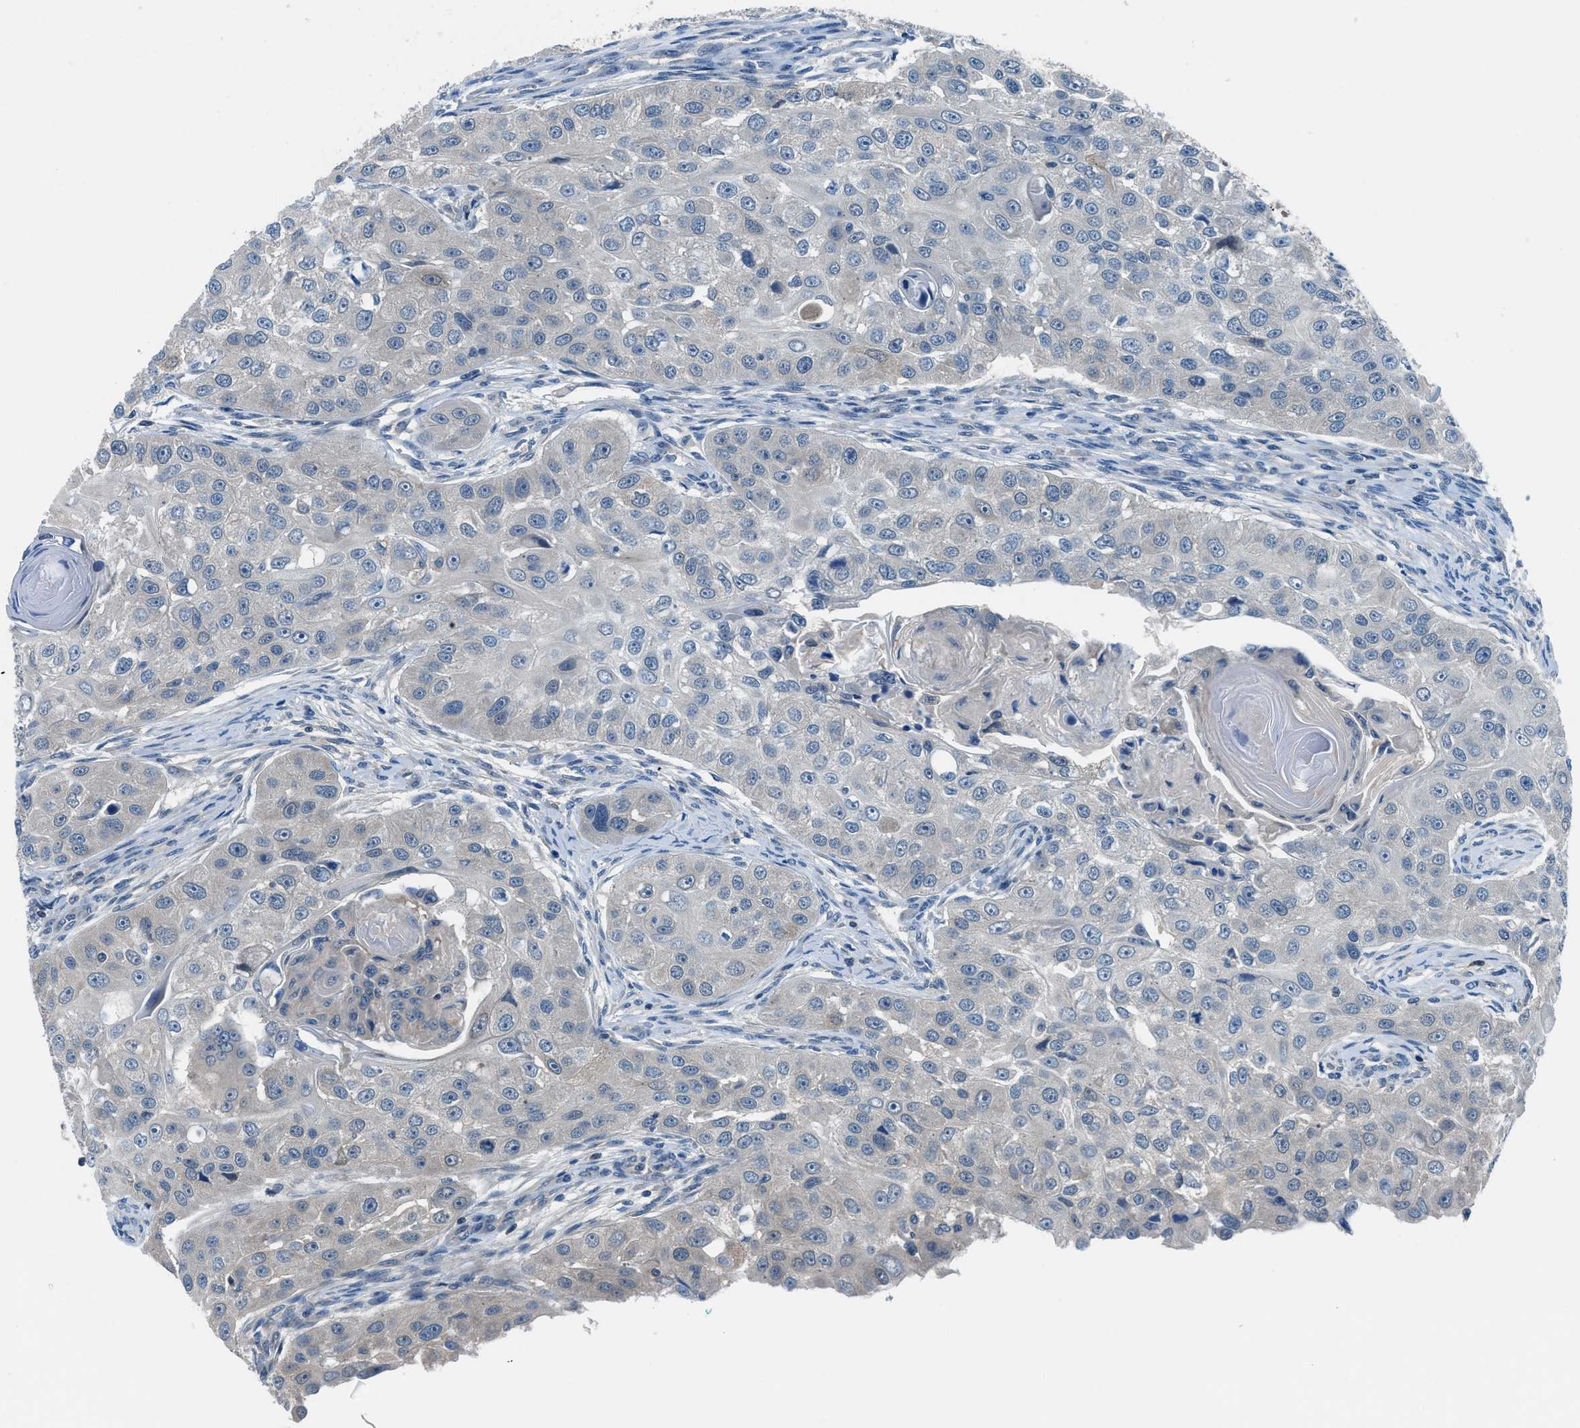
{"staining": {"intensity": "negative", "quantity": "none", "location": "none"}, "tissue": "head and neck cancer", "cell_type": "Tumor cells", "image_type": "cancer", "snomed": [{"axis": "morphology", "description": "Normal tissue, NOS"}, {"axis": "morphology", "description": "Squamous cell carcinoma, NOS"}, {"axis": "topography", "description": "Skeletal muscle"}, {"axis": "topography", "description": "Head-Neck"}], "caption": "Protein analysis of head and neck squamous cell carcinoma reveals no significant staining in tumor cells. Brightfield microscopy of immunohistochemistry (IHC) stained with DAB (brown) and hematoxylin (blue), captured at high magnification.", "gene": "ACP1", "patient": {"sex": "male", "age": 51}}